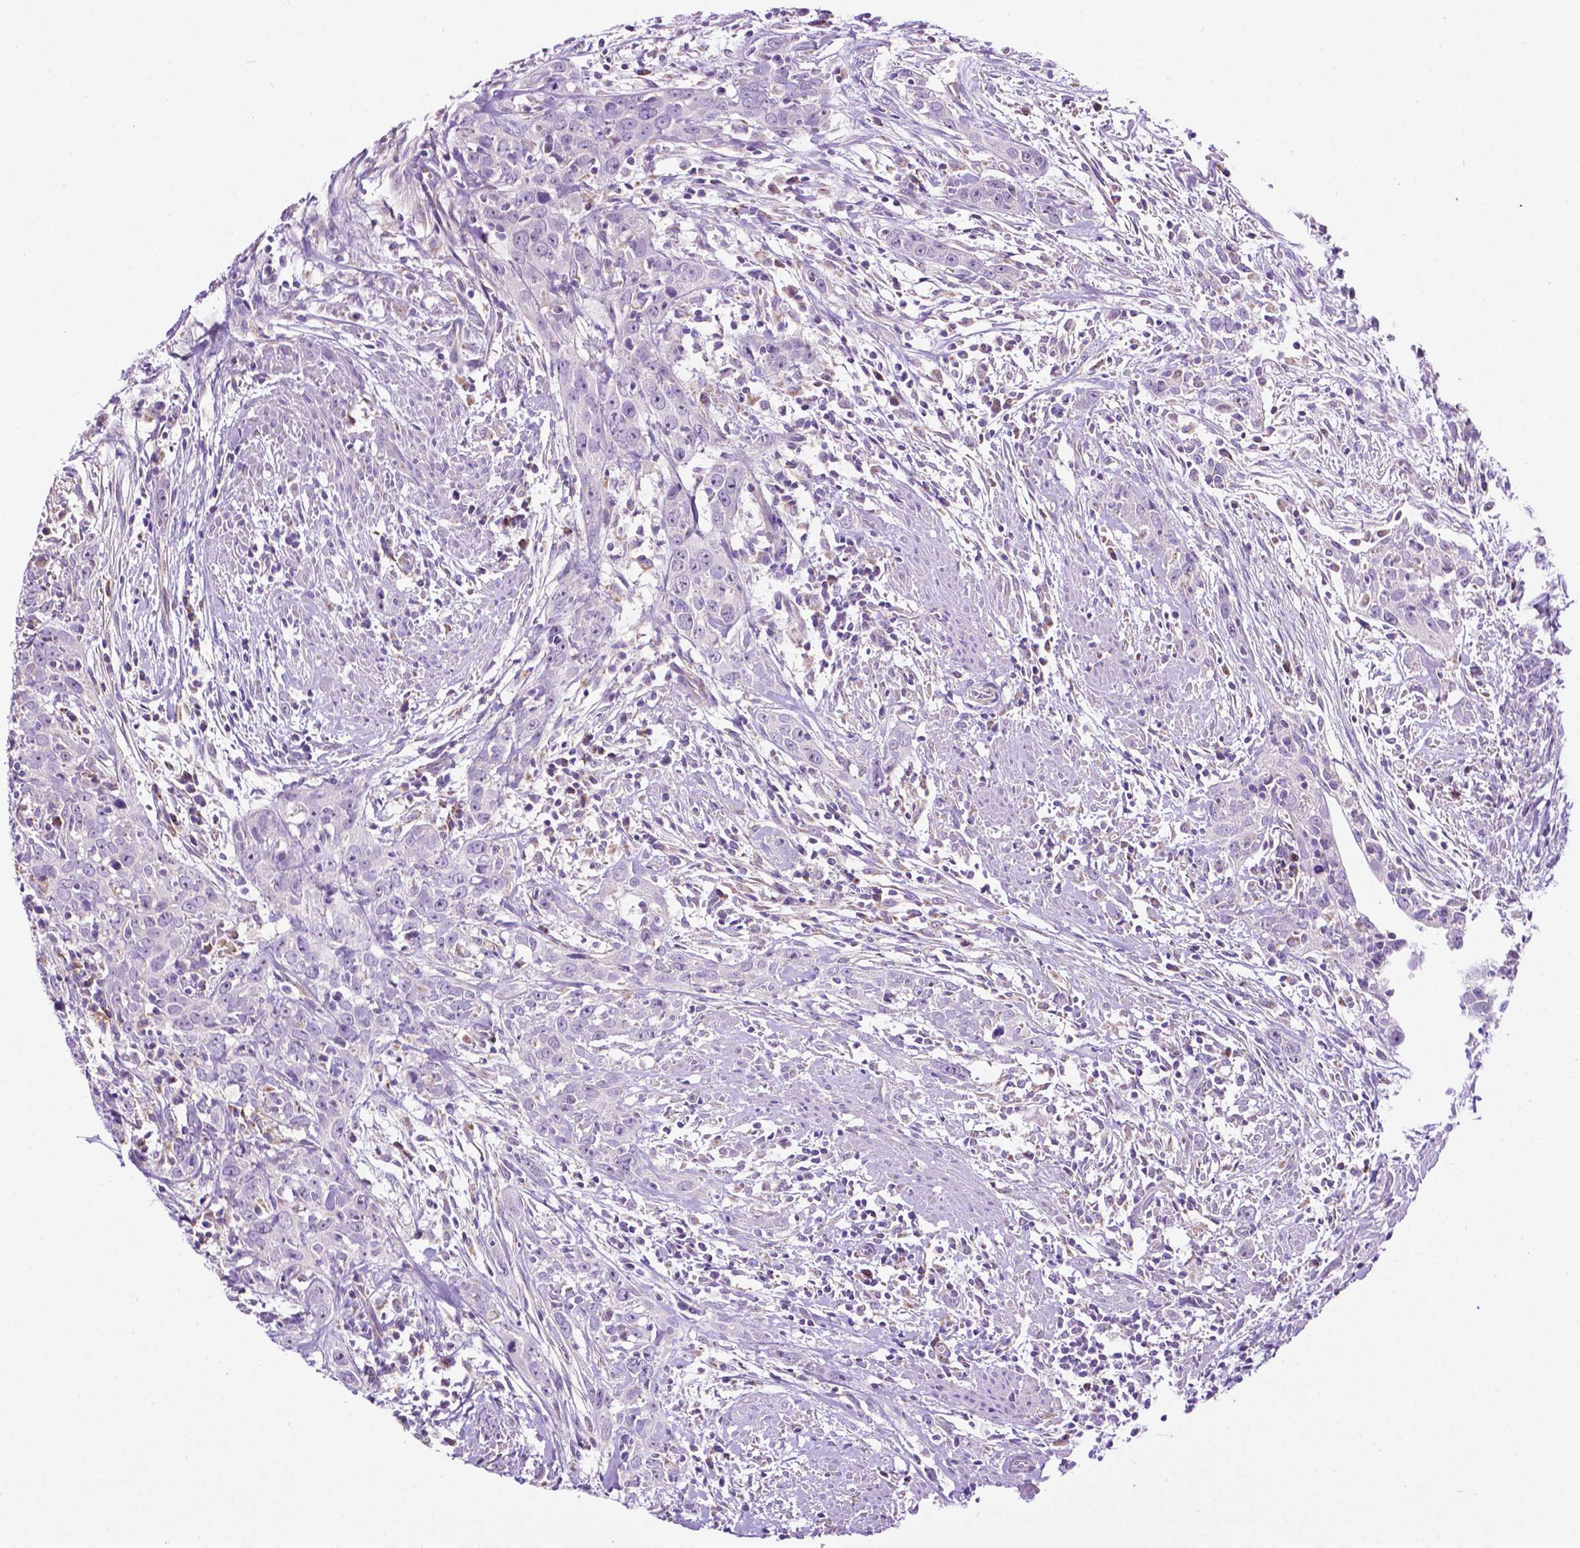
{"staining": {"intensity": "negative", "quantity": "none", "location": "none"}, "tissue": "urothelial cancer", "cell_type": "Tumor cells", "image_type": "cancer", "snomed": [{"axis": "morphology", "description": "Urothelial carcinoma, High grade"}, {"axis": "topography", "description": "Urinary bladder"}], "caption": "High-grade urothelial carcinoma was stained to show a protein in brown. There is no significant staining in tumor cells.", "gene": "PHYHIP", "patient": {"sex": "male", "age": 83}}